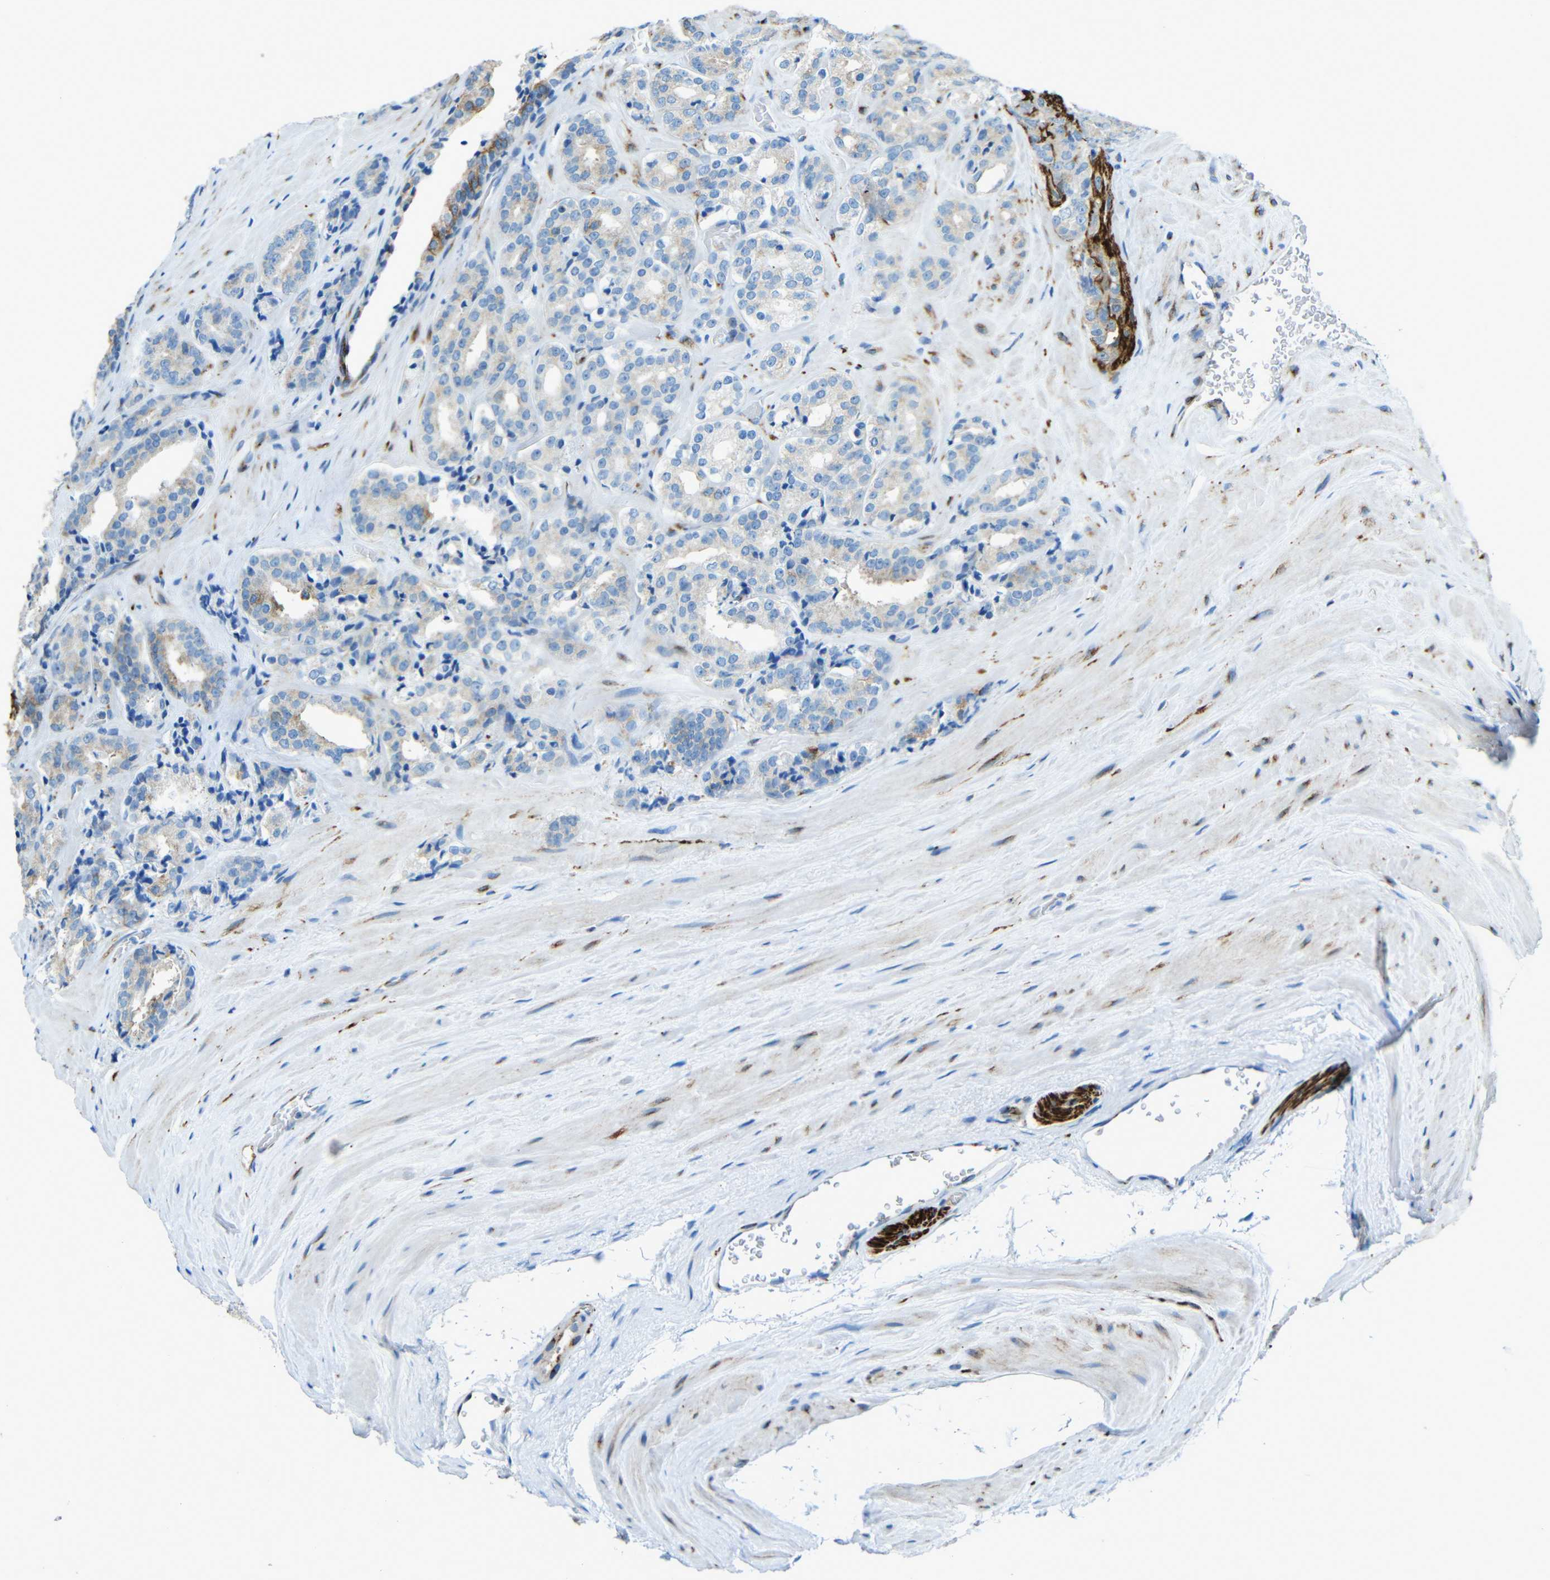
{"staining": {"intensity": "weak", "quantity": "25%-75%", "location": "cytoplasmic/membranous"}, "tissue": "prostate cancer", "cell_type": "Tumor cells", "image_type": "cancer", "snomed": [{"axis": "morphology", "description": "Adenocarcinoma, High grade"}, {"axis": "topography", "description": "Prostate"}], "caption": "Immunohistochemical staining of human prostate high-grade adenocarcinoma reveals weak cytoplasmic/membranous protein staining in about 25%-75% of tumor cells.", "gene": "TUBB4B", "patient": {"sex": "male", "age": 60}}